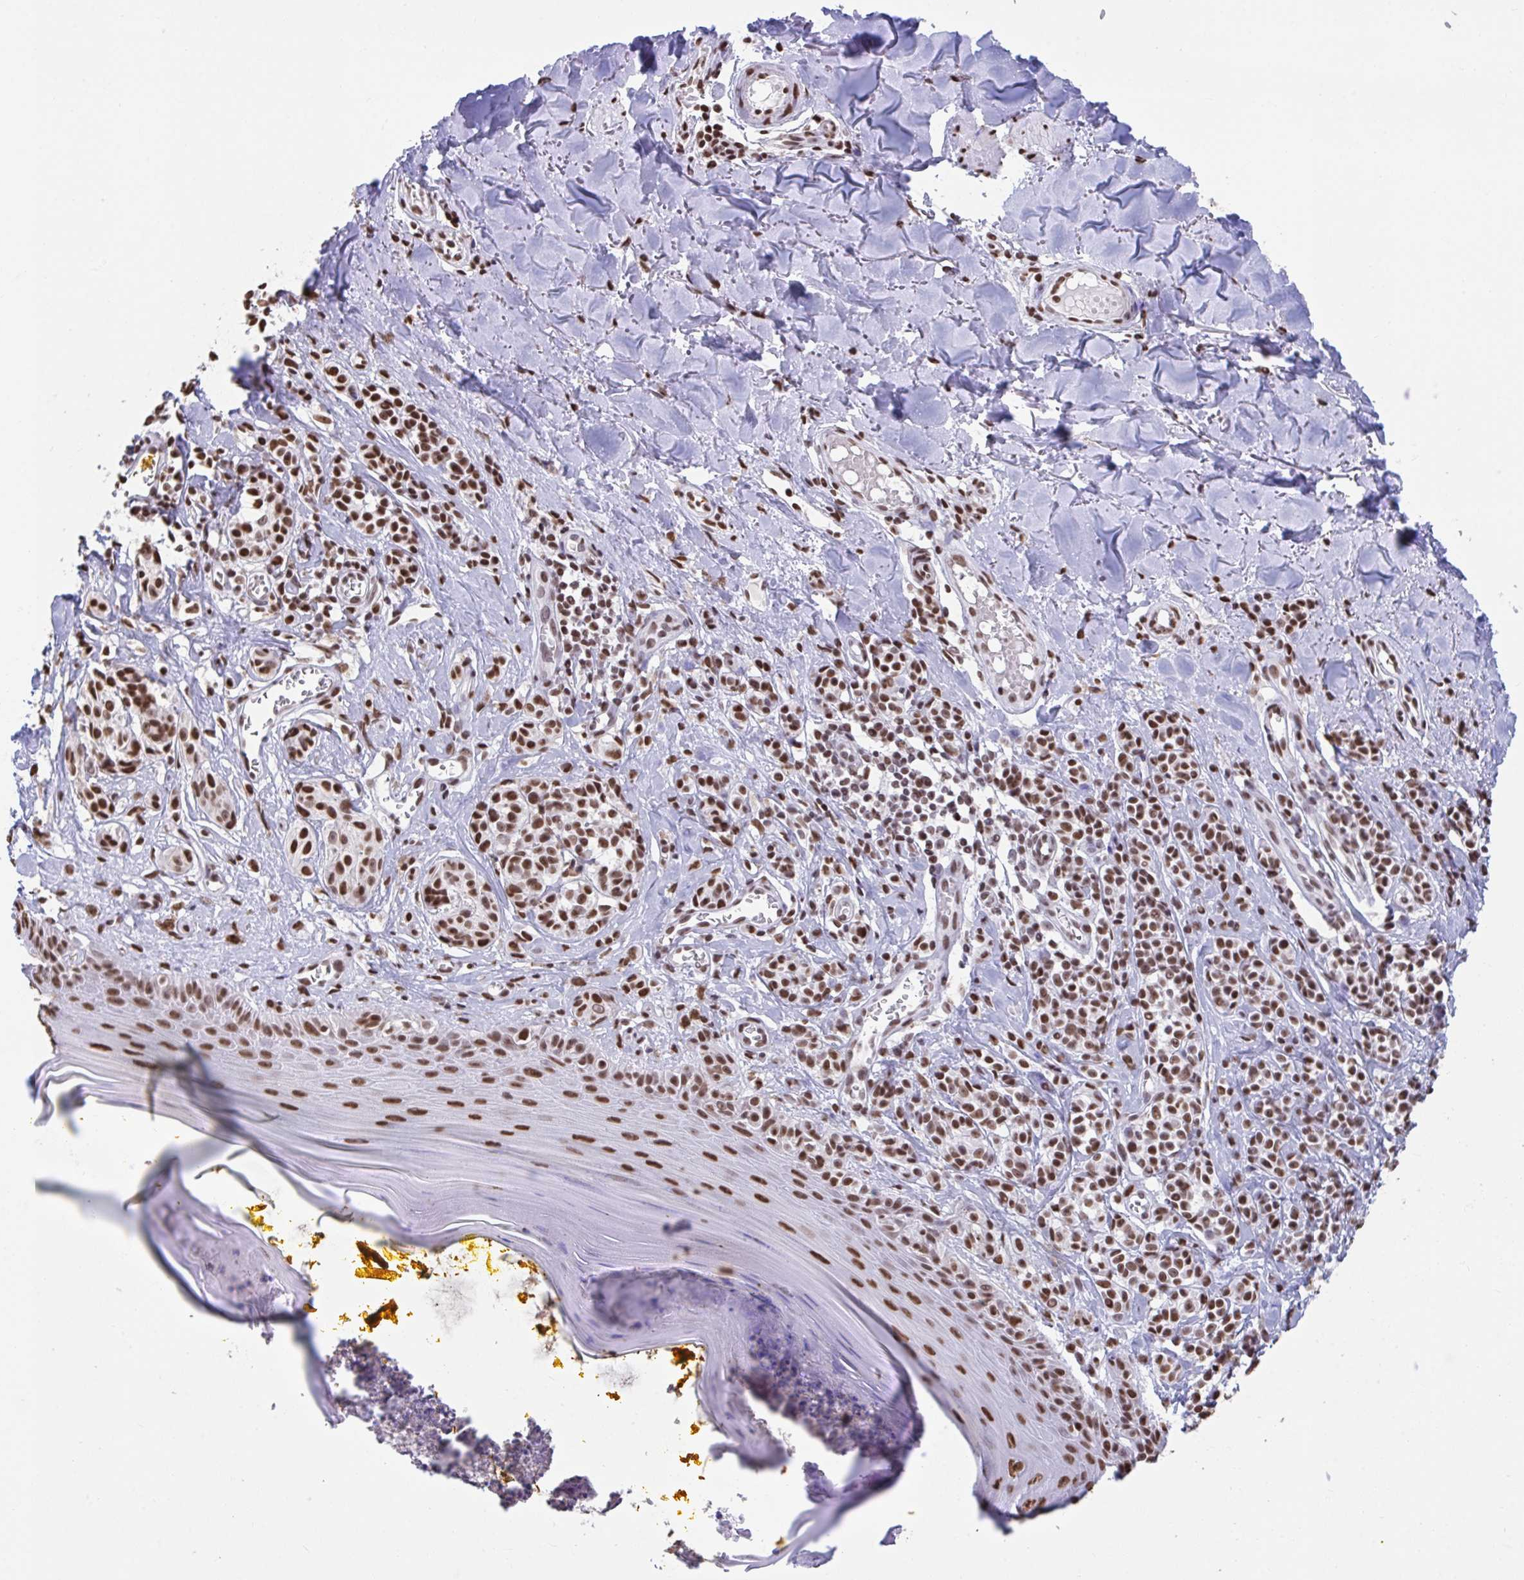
{"staining": {"intensity": "strong", "quantity": ">75%", "location": "nuclear"}, "tissue": "melanoma", "cell_type": "Tumor cells", "image_type": "cancer", "snomed": [{"axis": "morphology", "description": "Malignant melanoma, NOS"}, {"axis": "topography", "description": "Skin"}], "caption": "An immunohistochemistry (IHC) photomicrograph of neoplastic tissue is shown. Protein staining in brown labels strong nuclear positivity in melanoma within tumor cells.", "gene": "HNRNPDL", "patient": {"sex": "male", "age": 74}}